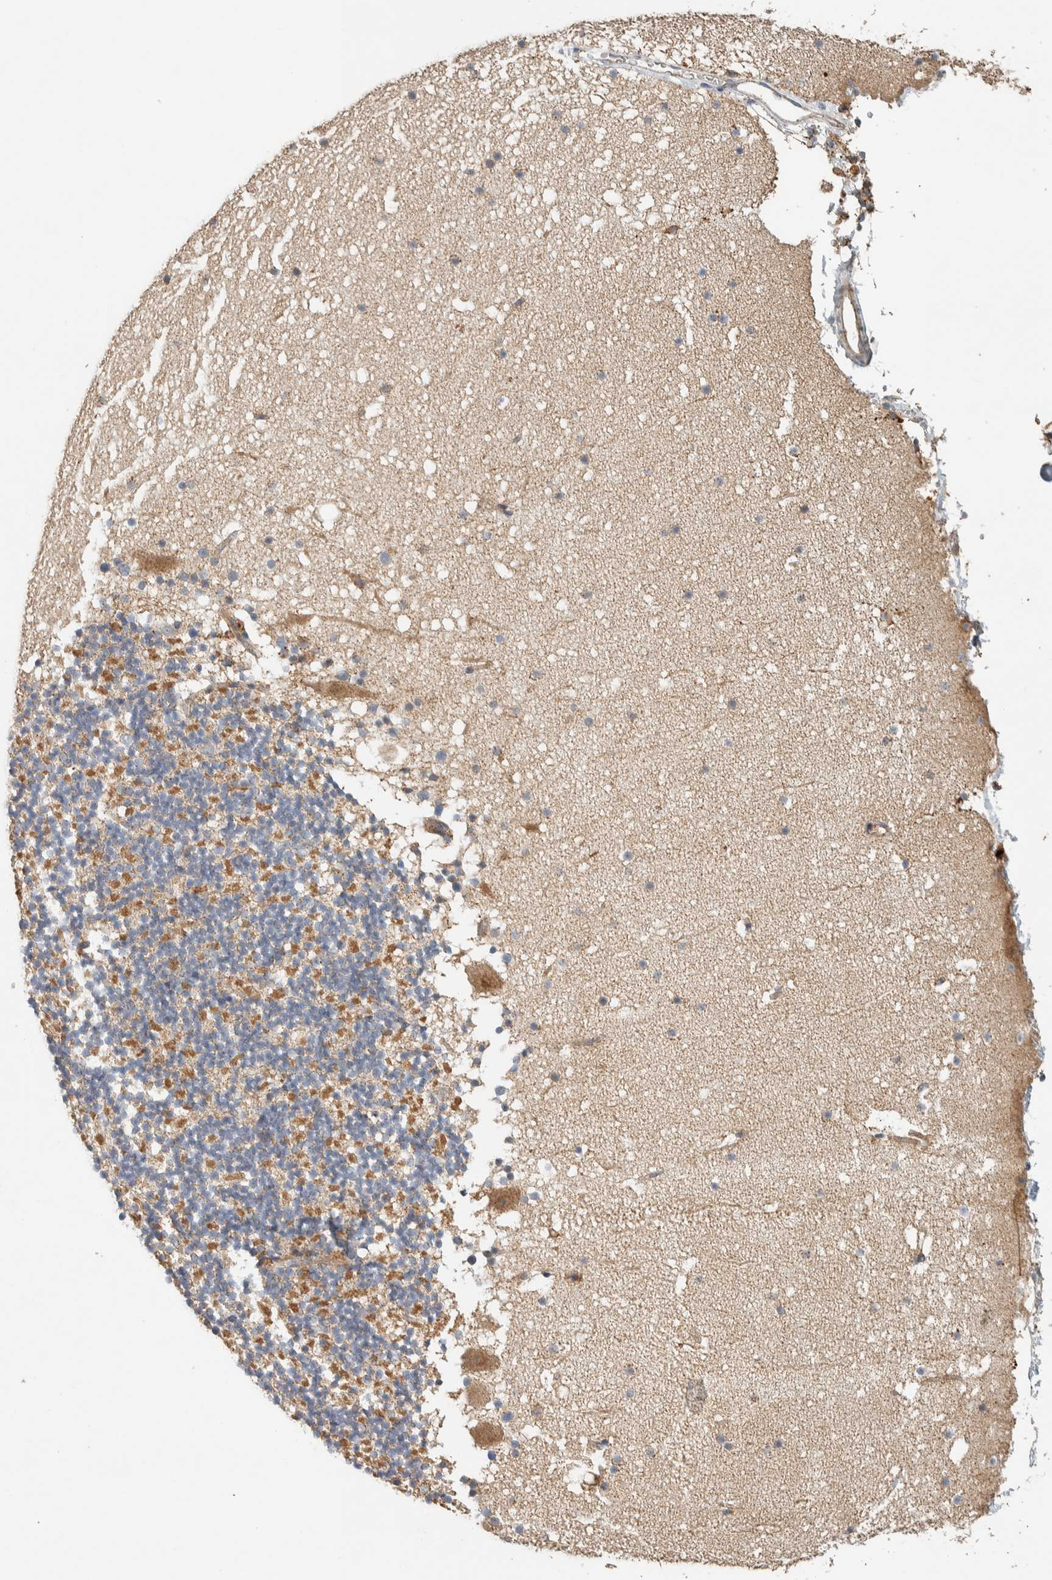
{"staining": {"intensity": "weak", "quantity": ">75%", "location": "cytoplasmic/membranous"}, "tissue": "cerebellum", "cell_type": "Cells in granular layer", "image_type": "normal", "snomed": [{"axis": "morphology", "description": "Normal tissue, NOS"}, {"axis": "topography", "description": "Cerebellum"}], "caption": "Immunohistochemistry (IHC) staining of unremarkable cerebellum, which shows low levels of weak cytoplasmic/membranous expression in about >75% of cells in granular layer indicating weak cytoplasmic/membranous protein positivity. The staining was performed using DAB (brown) for protein detection and nuclei were counterstained in hematoxylin (blue).", "gene": "PDE7B", "patient": {"sex": "male", "age": 57}}